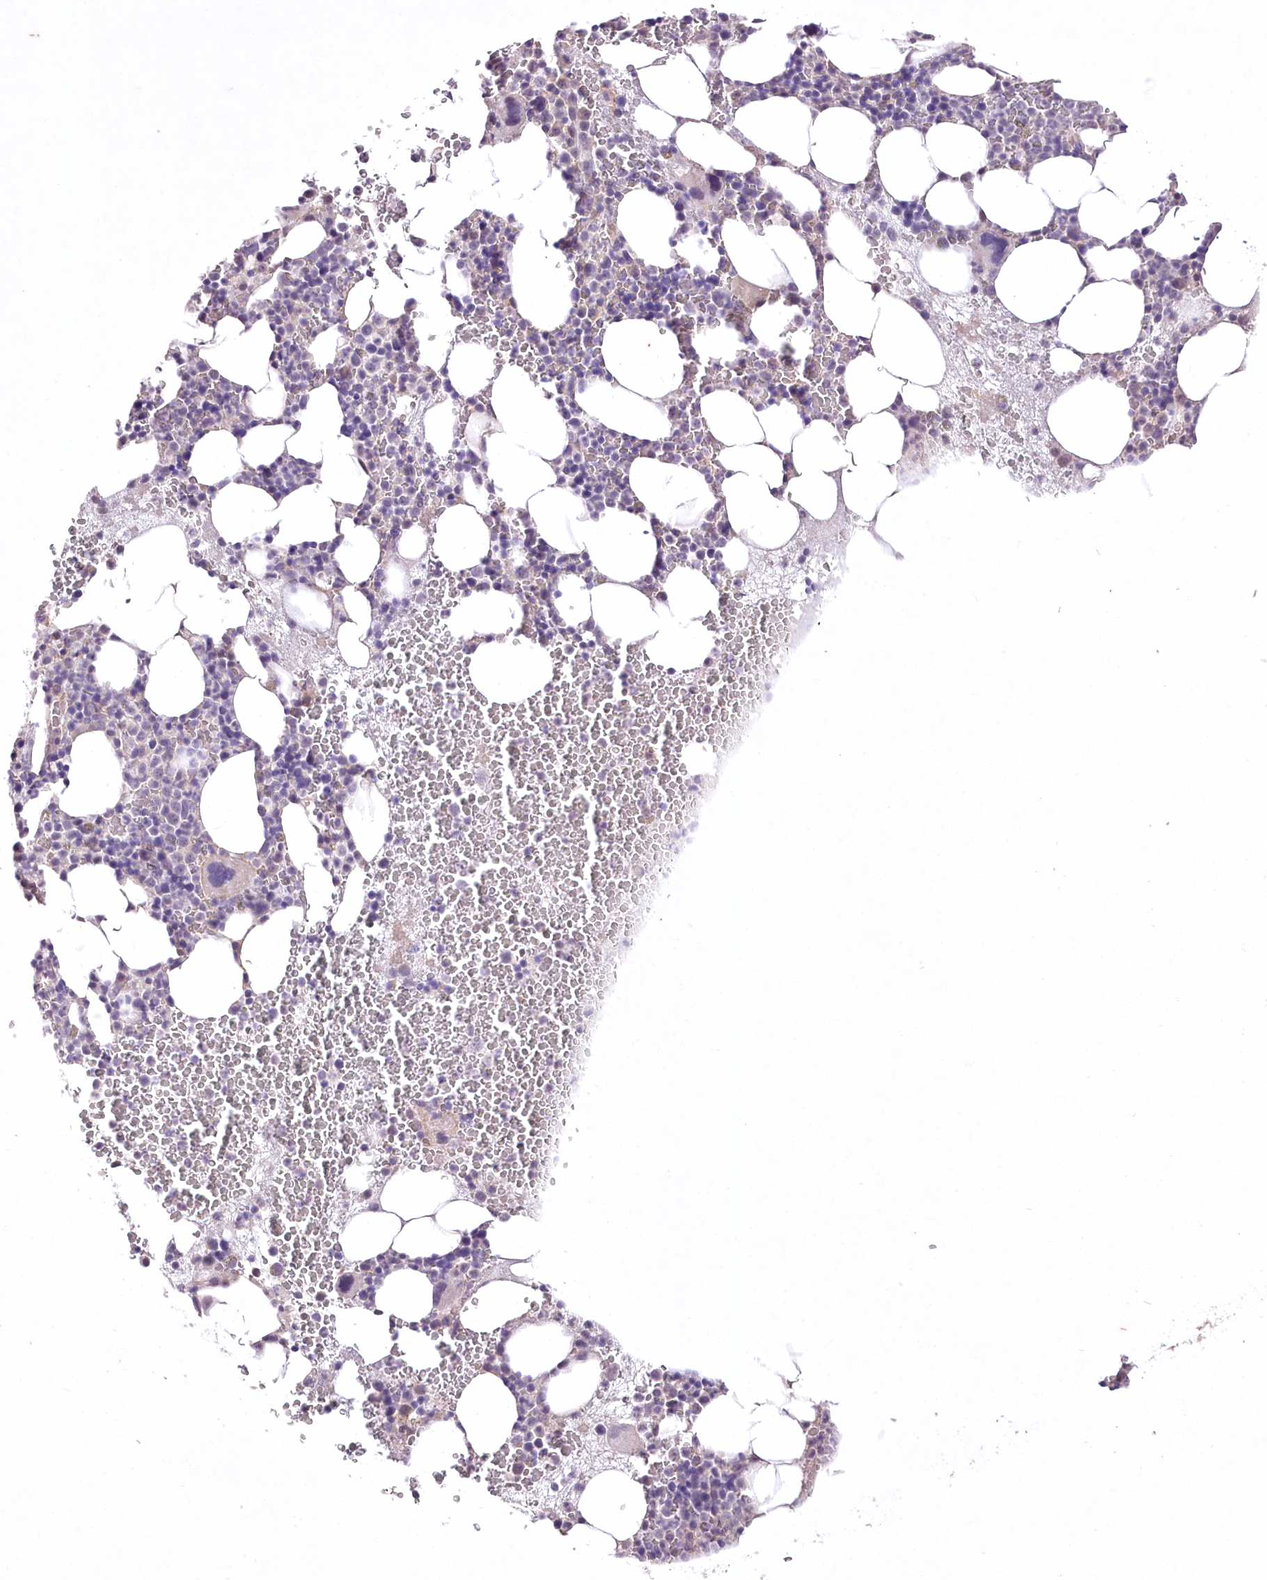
{"staining": {"intensity": "negative", "quantity": "none", "location": "none"}, "tissue": "bone marrow", "cell_type": "Hematopoietic cells", "image_type": "normal", "snomed": [{"axis": "morphology", "description": "Normal tissue, NOS"}, {"axis": "topography", "description": "Bone marrow"}], "caption": "This is an IHC micrograph of unremarkable bone marrow. There is no staining in hematopoietic cells.", "gene": "ENPP1", "patient": {"sex": "male", "age": 36}}